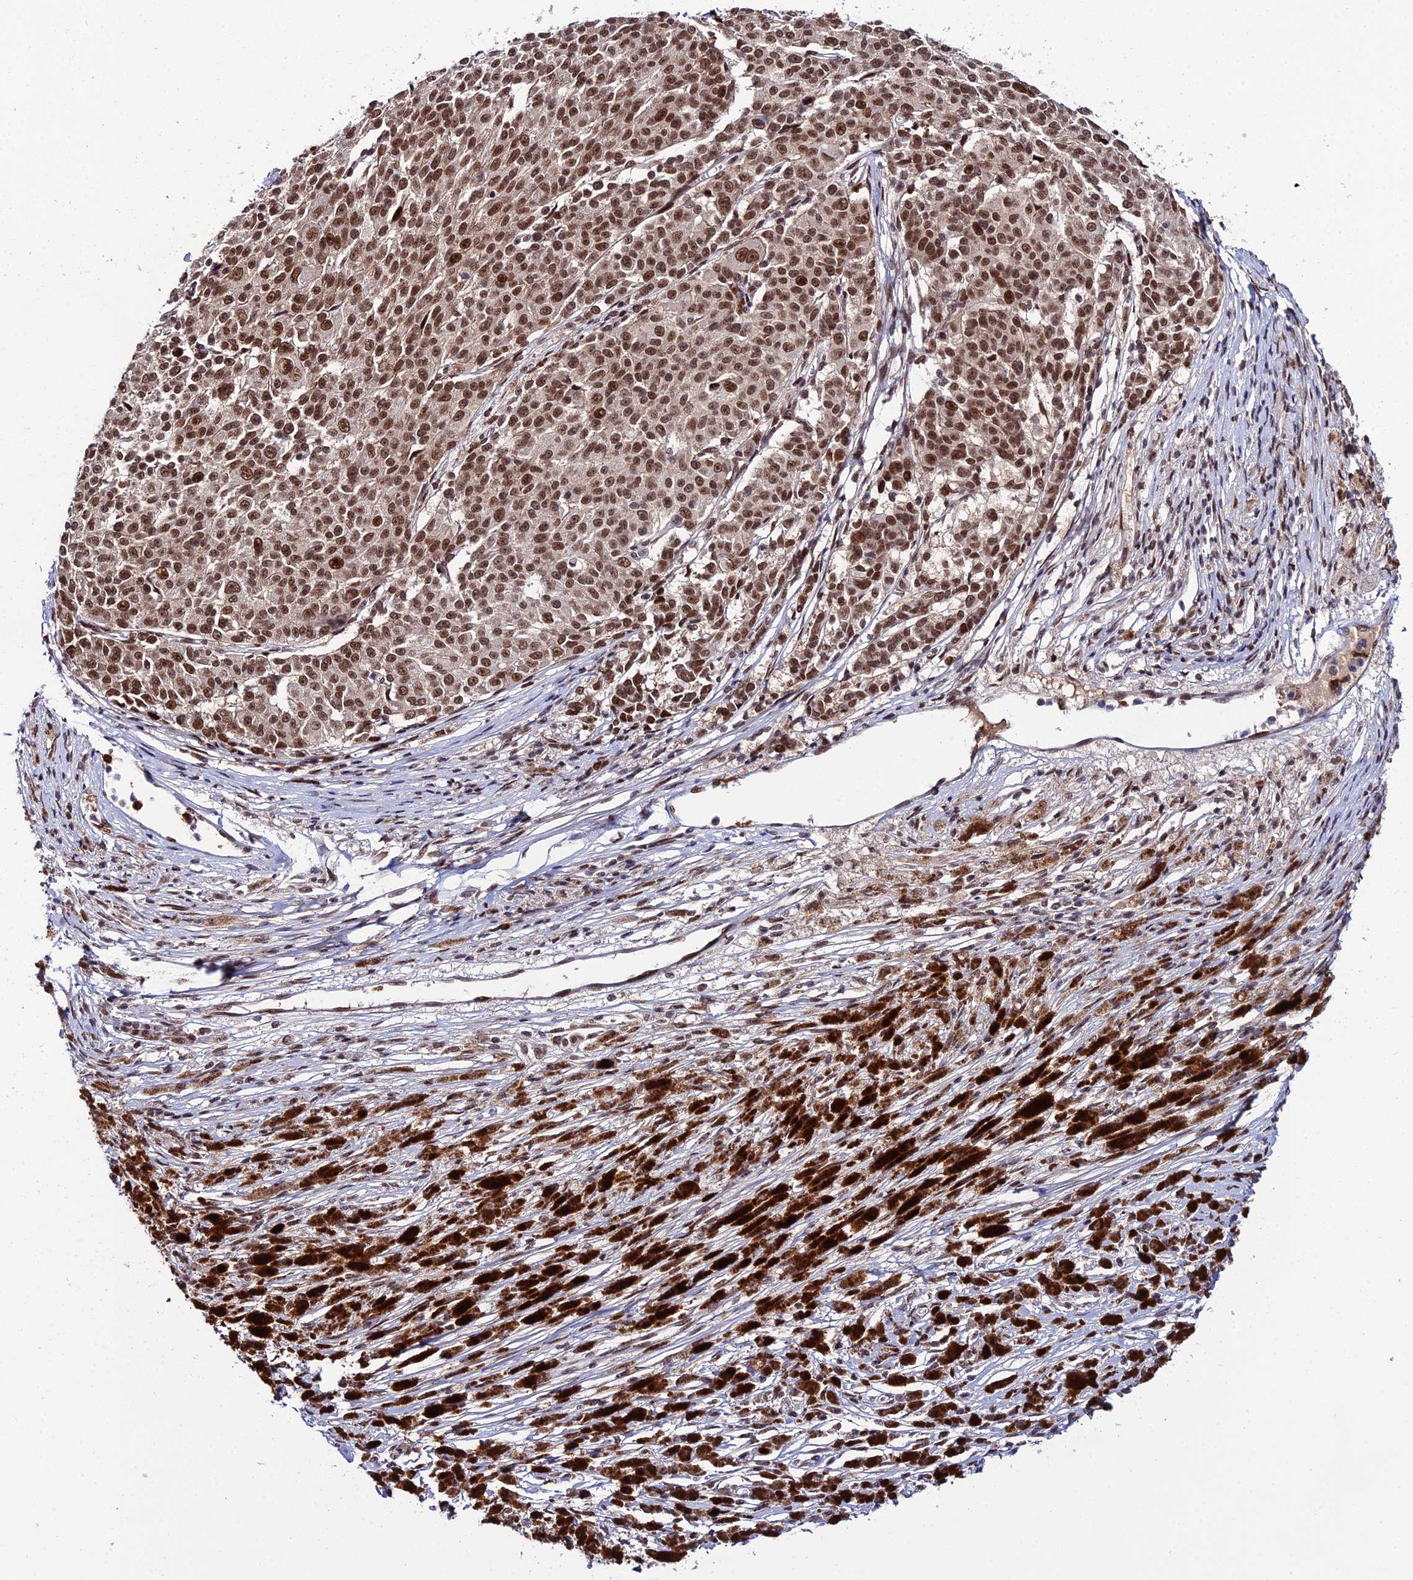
{"staining": {"intensity": "moderate", "quantity": ">75%", "location": "nuclear"}, "tissue": "melanoma", "cell_type": "Tumor cells", "image_type": "cancer", "snomed": [{"axis": "morphology", "description": "Malignant melanoma, NOS"}, {"axis": "topography", "description": "Skin"}], "caption": "This is a micrograph of IHC staining of melanoma, which shows moderate positivity in the nuclear of tumor cells.", "gene": "SYT15", "patient": {"sex": "female", "age": 52}}